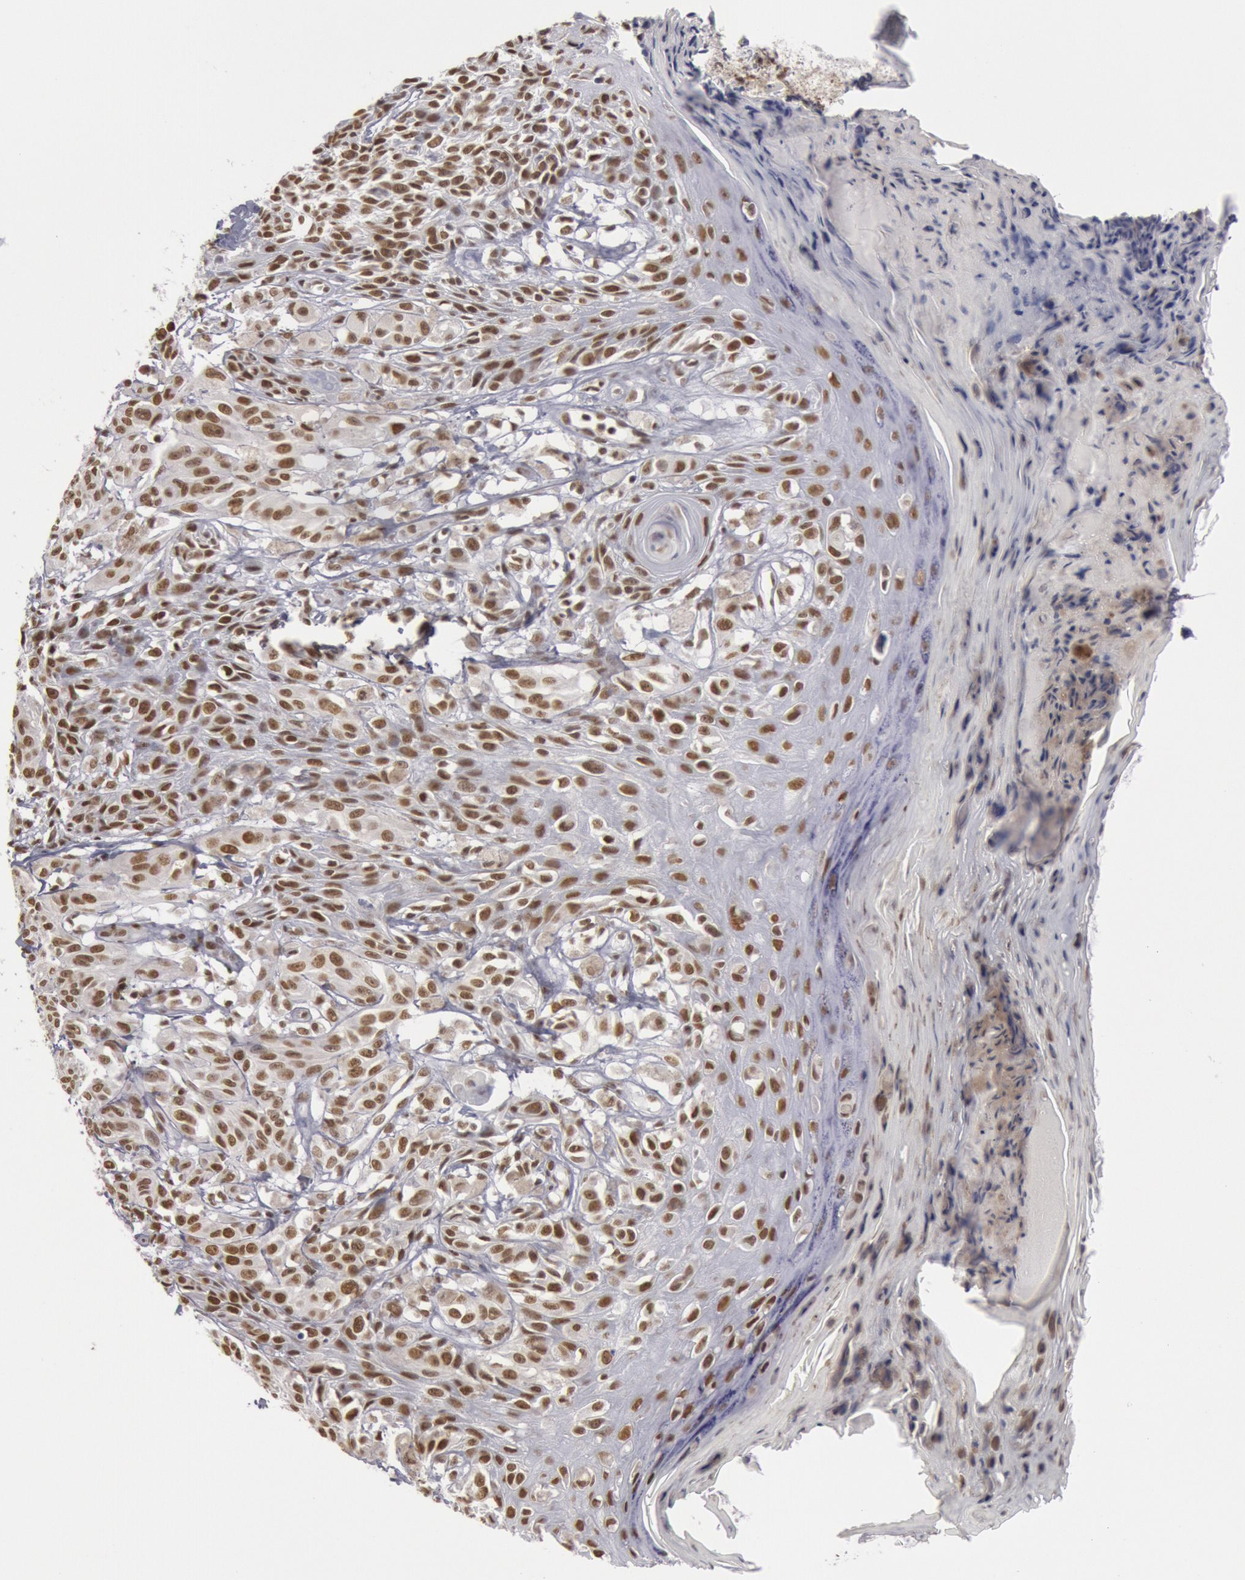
{"staining": {"intensity": "moderate", "quantity": ">75%", "location": "nuclear"}, "tissue": "melanoma", "cell_type": "Tumor cells", "image_type": "cancer", "snomed": [{"axis": "morphology", "description": "Malignant melanoma, NOS"}, {"axis": "topography", "description": "Skin"}], "caption": "Protein staining by IHC displays moderate nuclear positivity in approximately >75% of tumor cells in malignant melanoma. (brown staining indicates protein expression, while blue staining denotes nuclei).", "gene": "ESS2", "patient": {"sex": "male", "age": 49}}